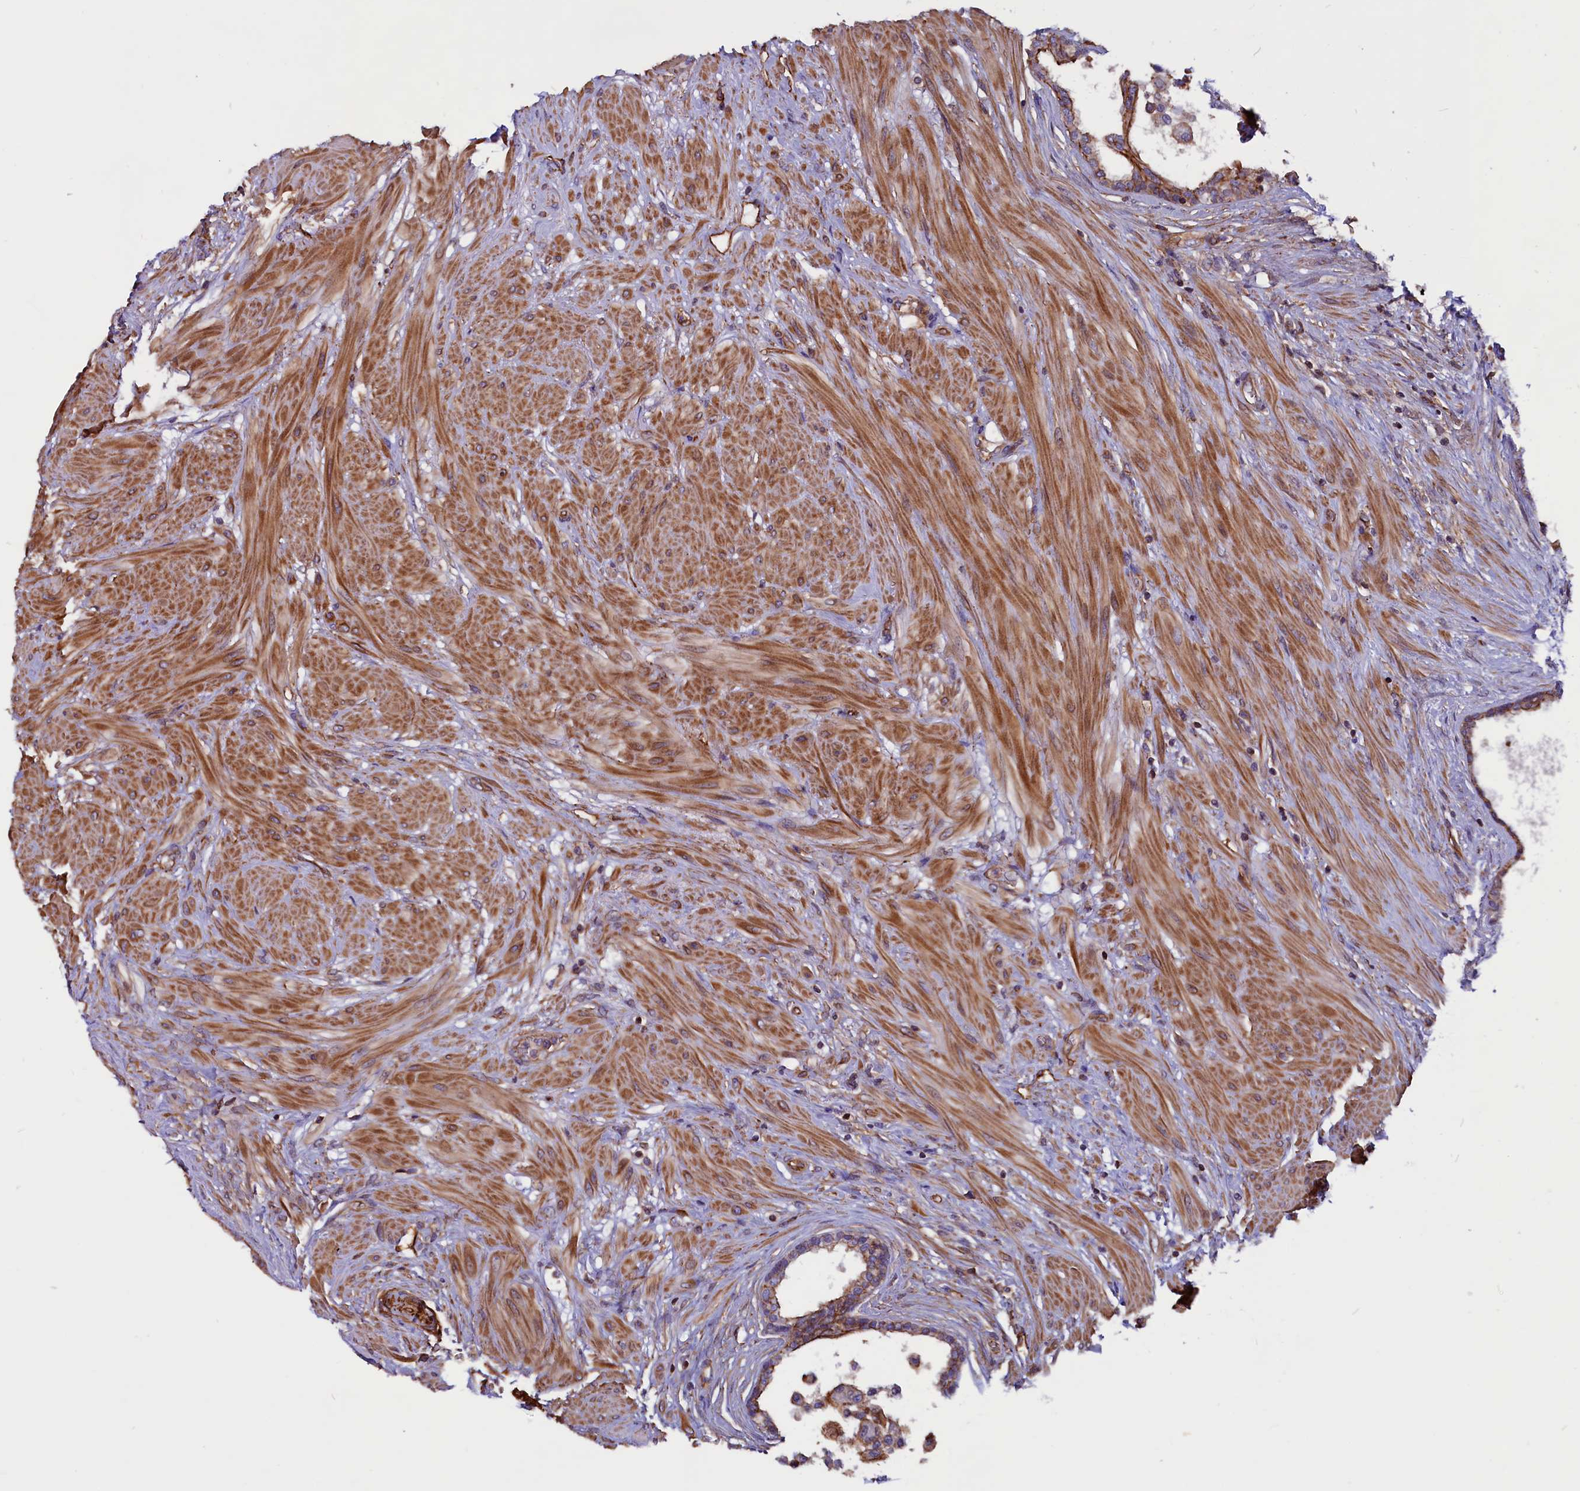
{"staining": {"intensity": "moderate", "quantity": ">75%", "location": "cytoplasmic/membranous"}, "tissue": "prostate", "cell_type": "Glandular cells", "image_type": "normal", "snomed": [{"axis": "morphology", "description": "Normal tissue, NOS"}, {"axis": "topography", "description": "Prostate"}], "caption": "Glandular cells demonstrate moderate cytoplasmic/membranous positivity in approximately >75% of cells in normal prostate.", "gene": "ZNF749", "patient": {"sex": "male", "age": 48}}